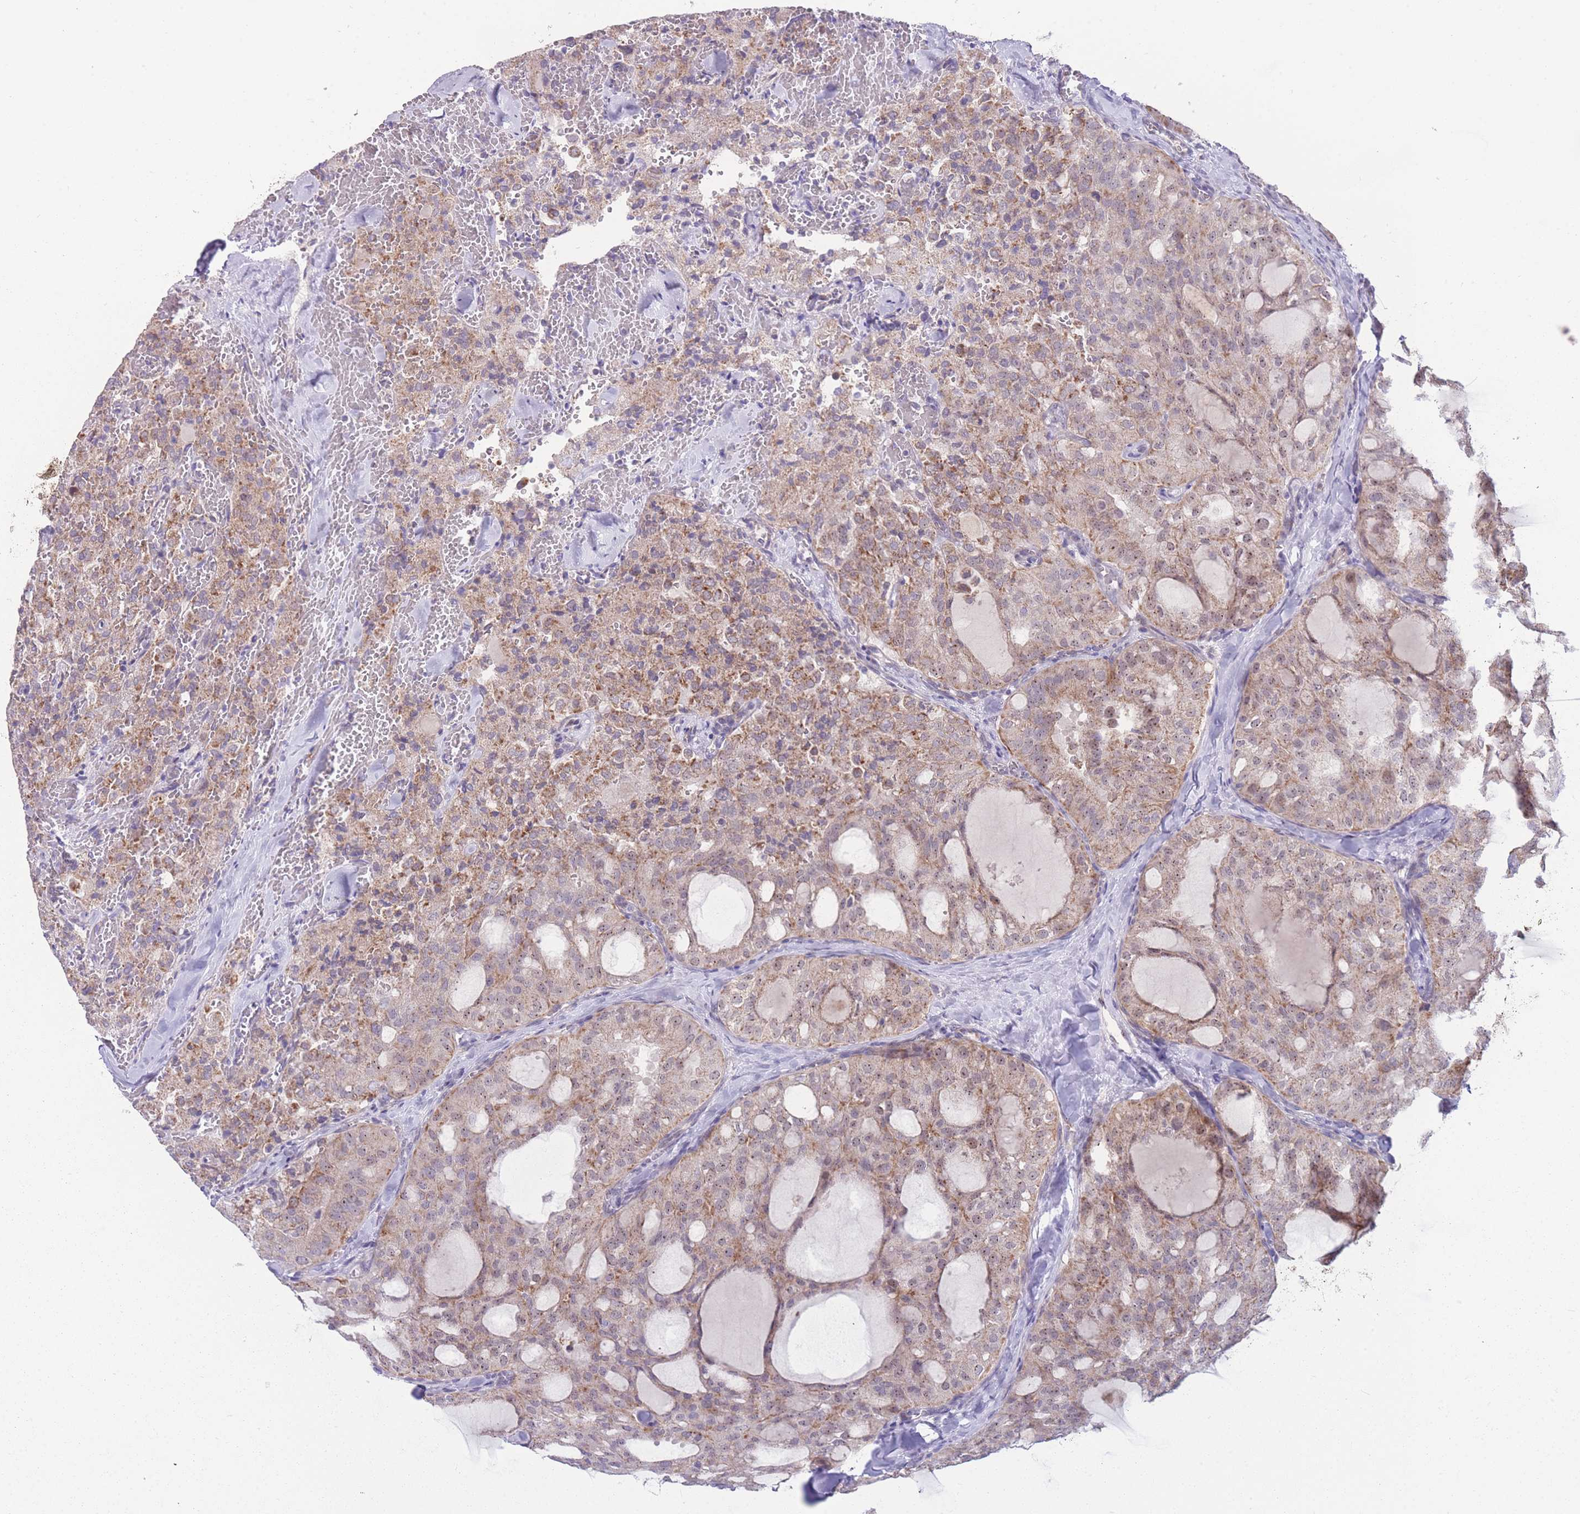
{"staining": {"intensity": "moderate", "quantity": "25%-75%", "location": "cytoplasmic/membranous"}, "tissue": "thyroid cancer", "cell_type": "Tumor cells", "image_type": "cancer", "snomed": [{"axis": "morphology", "description": "Follicular adenoma carcinoma, NOS"}, {"axis": "topography", "description": "Thyroid gland"}], "caption": "Brown immunohistochemical staining in thyroid cancer (follicular adenoma carcinoma) displays moderate cytoplasmic/membranous positivity in approximately 25%-75% of tumor cells.", "gene": "MCIDAS", "patient": {"sex": "male", "age": 75}}